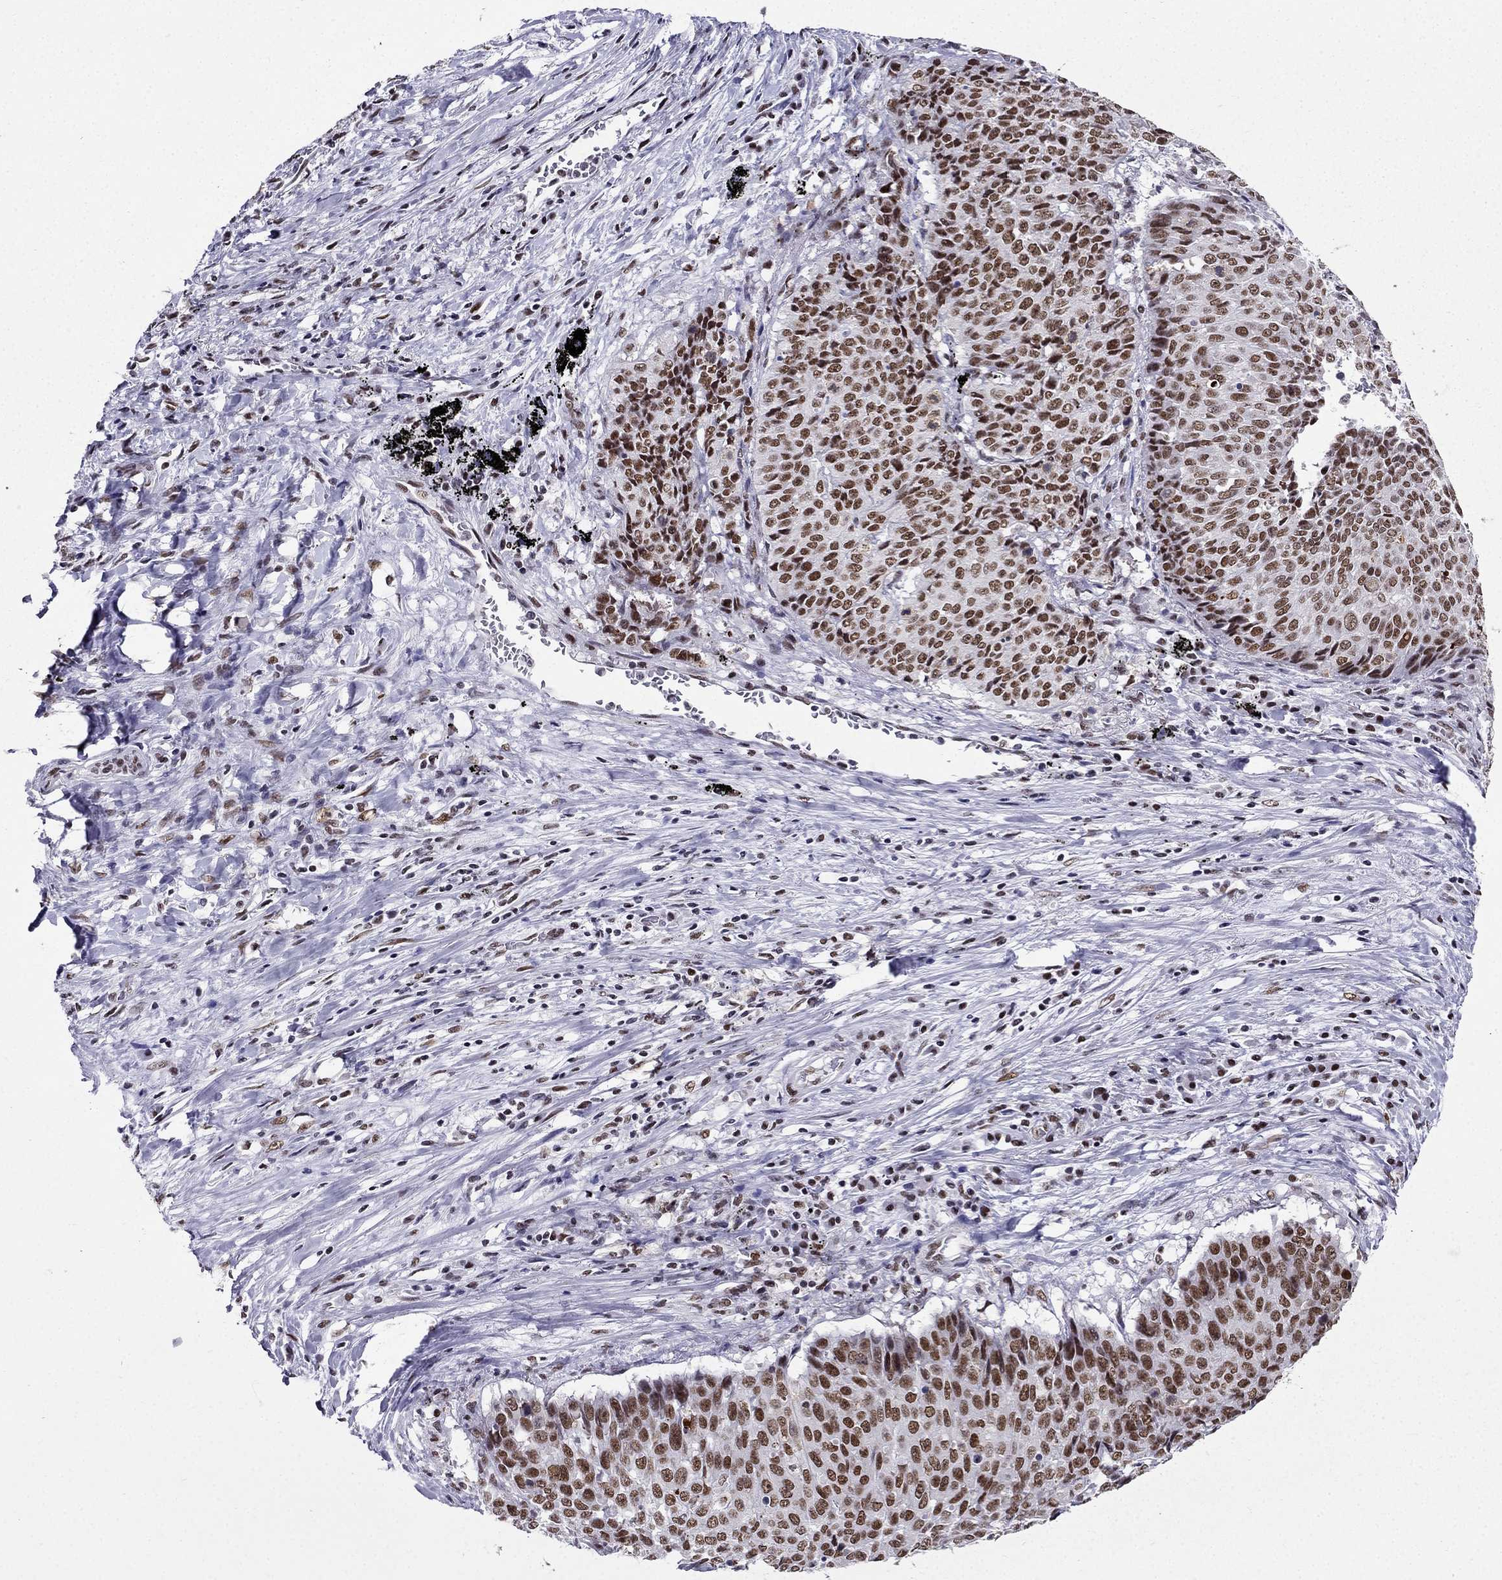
{"staining": {"intensity": "moderate", "quantity": ">75%", "location": "nuclear"}, "tissue": "lung cancer", "cell_type": "Tumor cells", "image_type": "cancer", "snomed": [{"axis": "morphology", "description": "Normal tissue, NOS"}, {"axis": "morphology", "description": "Squamous cell carcinoma, NOS"}, {"axis": "topography", "description": "Bronchus"}, {"axis": "topography", "description": "Lung"}], "caption": "DAB (3,3'-diaminobenzidine) immunohistochemical staining of lung squamous cell carcinoma displays moderate nuclear protein staining in approximately >75% of tumor cells.", "gene": "ZNF420", "patient": {"sex": "male", "age": 64}}